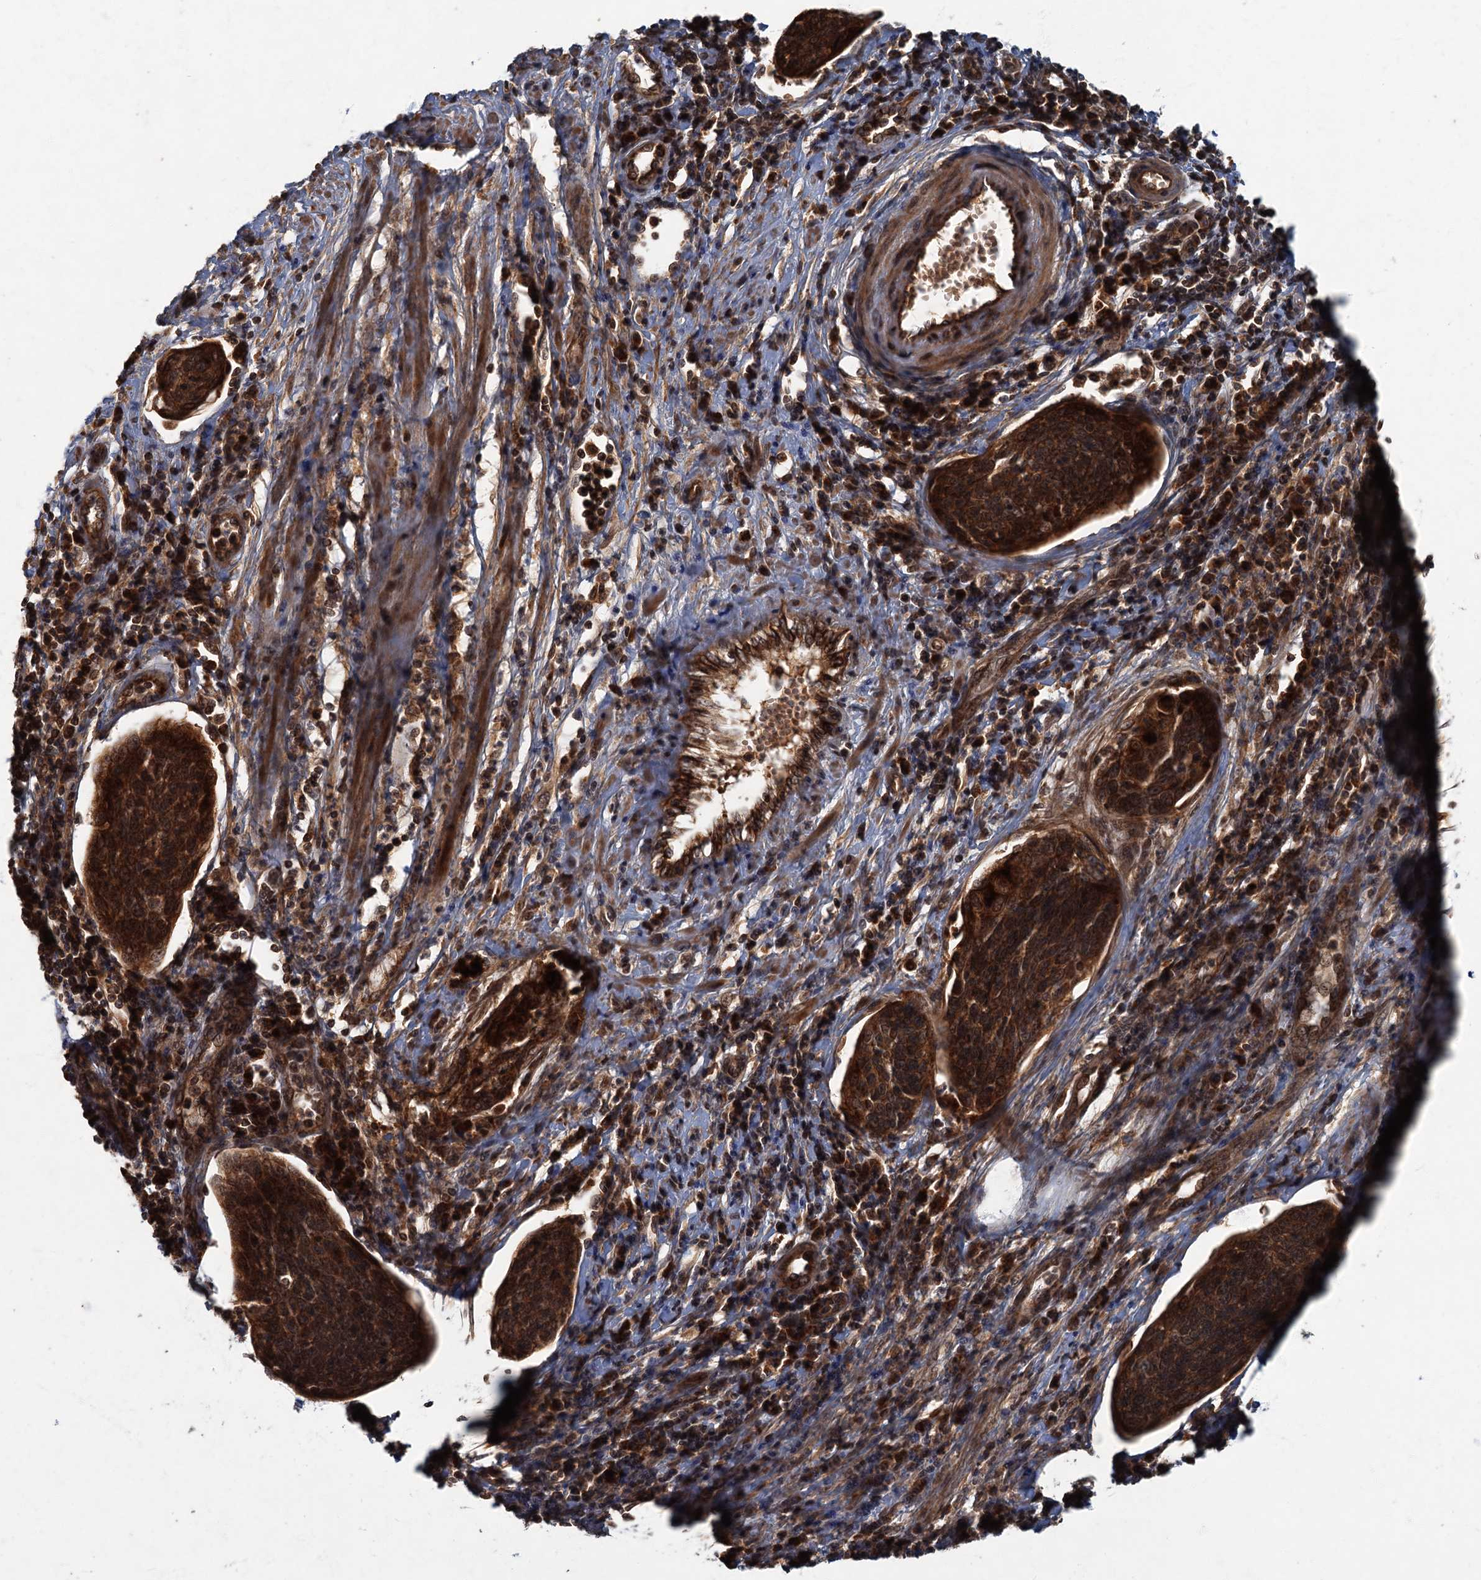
{"staining": {"intensity": "strong", "quantity": ">75%", "location": "cytoplasmic/membranous"}, "tissue": "cervical cancer", "cell_type": "Tumor cells", "image_type": "cancer", "snomed": [{"axis": "morphology", "description": "Squamous cell carcinoma, NOS"}, {"axis": "topography", "description": "Cervix"}], "caption": "Strong cytoplasmic/membranous positivity is seen in approximately >75% of tumor cells in cervical cancer (squamous cell carcinoma). (DAB IHC, brown staining for protein, blue staining for nuclei).", "gene": "SLC11A2", "patient": {"sex": "female", "age": 34}}